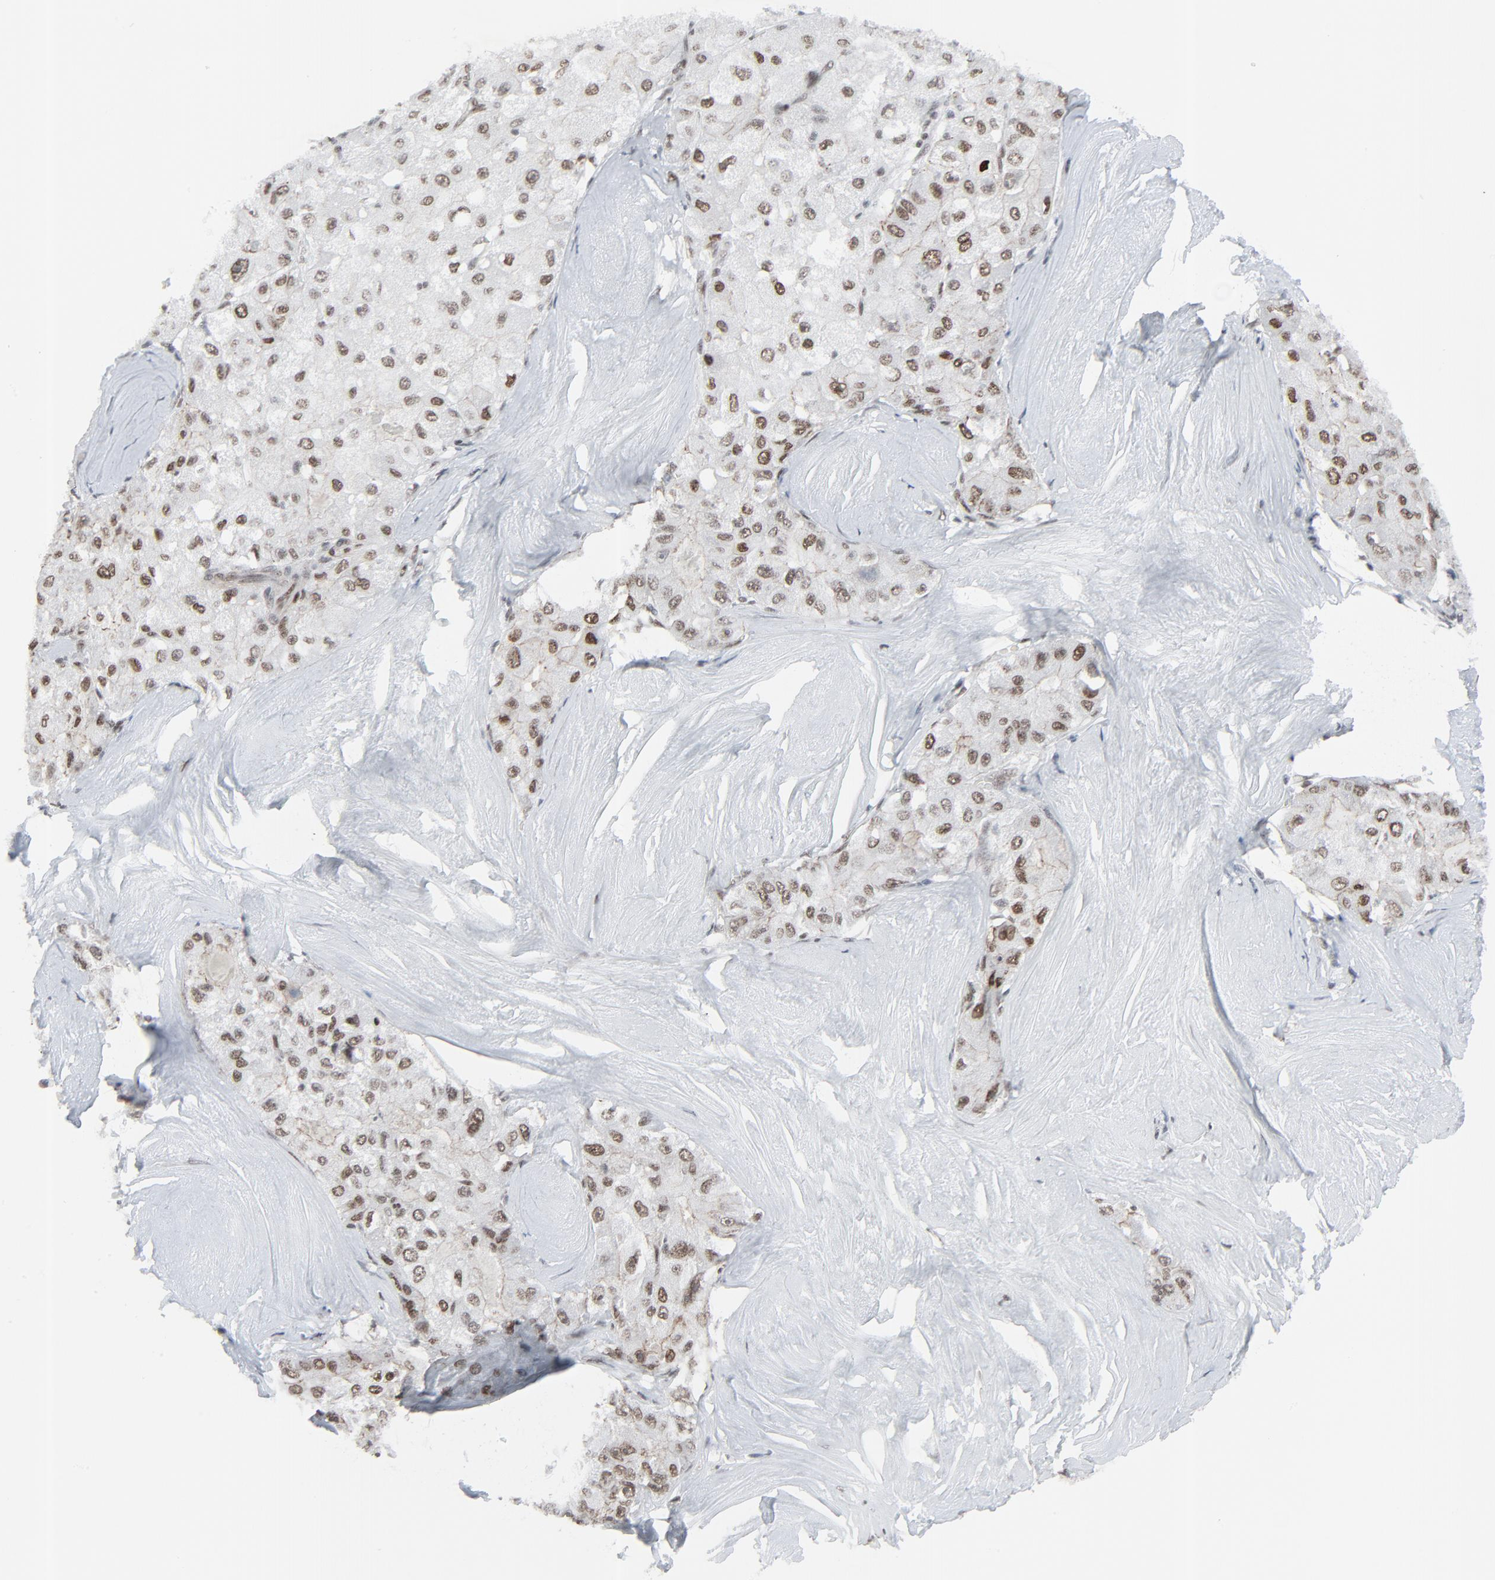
{"staining": {"intensity": "moderate", "quantity": ">75%", "location": "nuclear"}, "tissue": "liver cancer", "cell_type": "Tumor cells", "image_type": "cancer", "snomed": [{"axis": "morphology", "description": "Carcinoma, Hepatocellular, NOS"}, {"axis": "topography", "description": "Liver"}], "caption": "Protein staining by immunohistochemistry displays moderate nuclear staining in approximately >75% of tumor cells in liver cancer.", "gene": "FBXO28", "patient": {"sex": "male", "age": 80}}